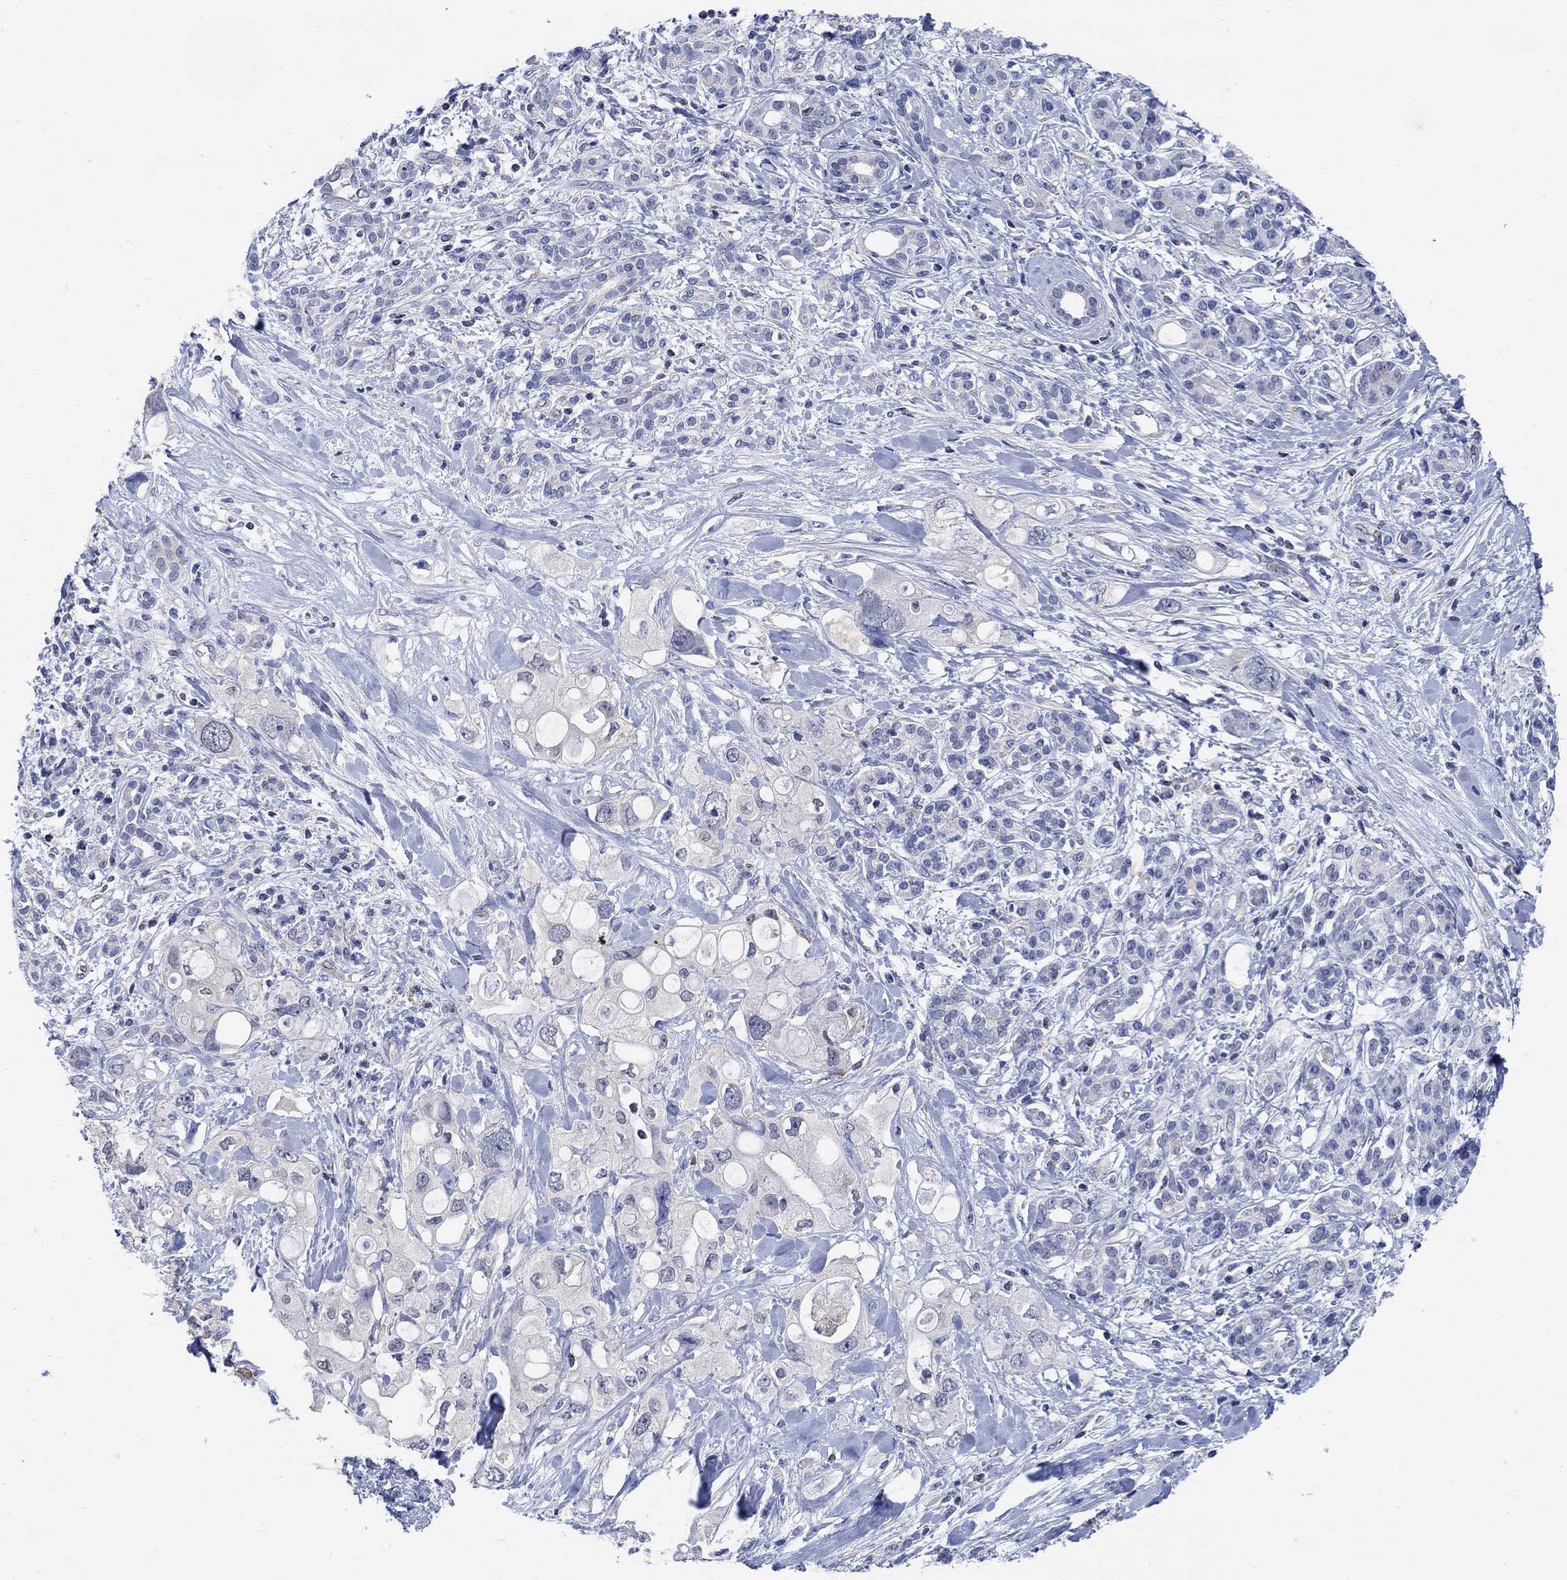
{"staining": {"intensity": "negative", "quantity": "none", "location": "none"}, "tissue": "pancreatic cancer", "cell_type": "Tumor cells", "image_type": "cancer", "snomed": [{"axis": "morphology", "description": "Adenocarcinoma, NOS"}, {"axis": "topography", "description": "Pancreas"}], "caption": "The image shows no significant staining in tumor cells of adenocarcinoma (pancreatic).", "gene": "PHF21B", "patient": {"sex": "female", "age": 56}}